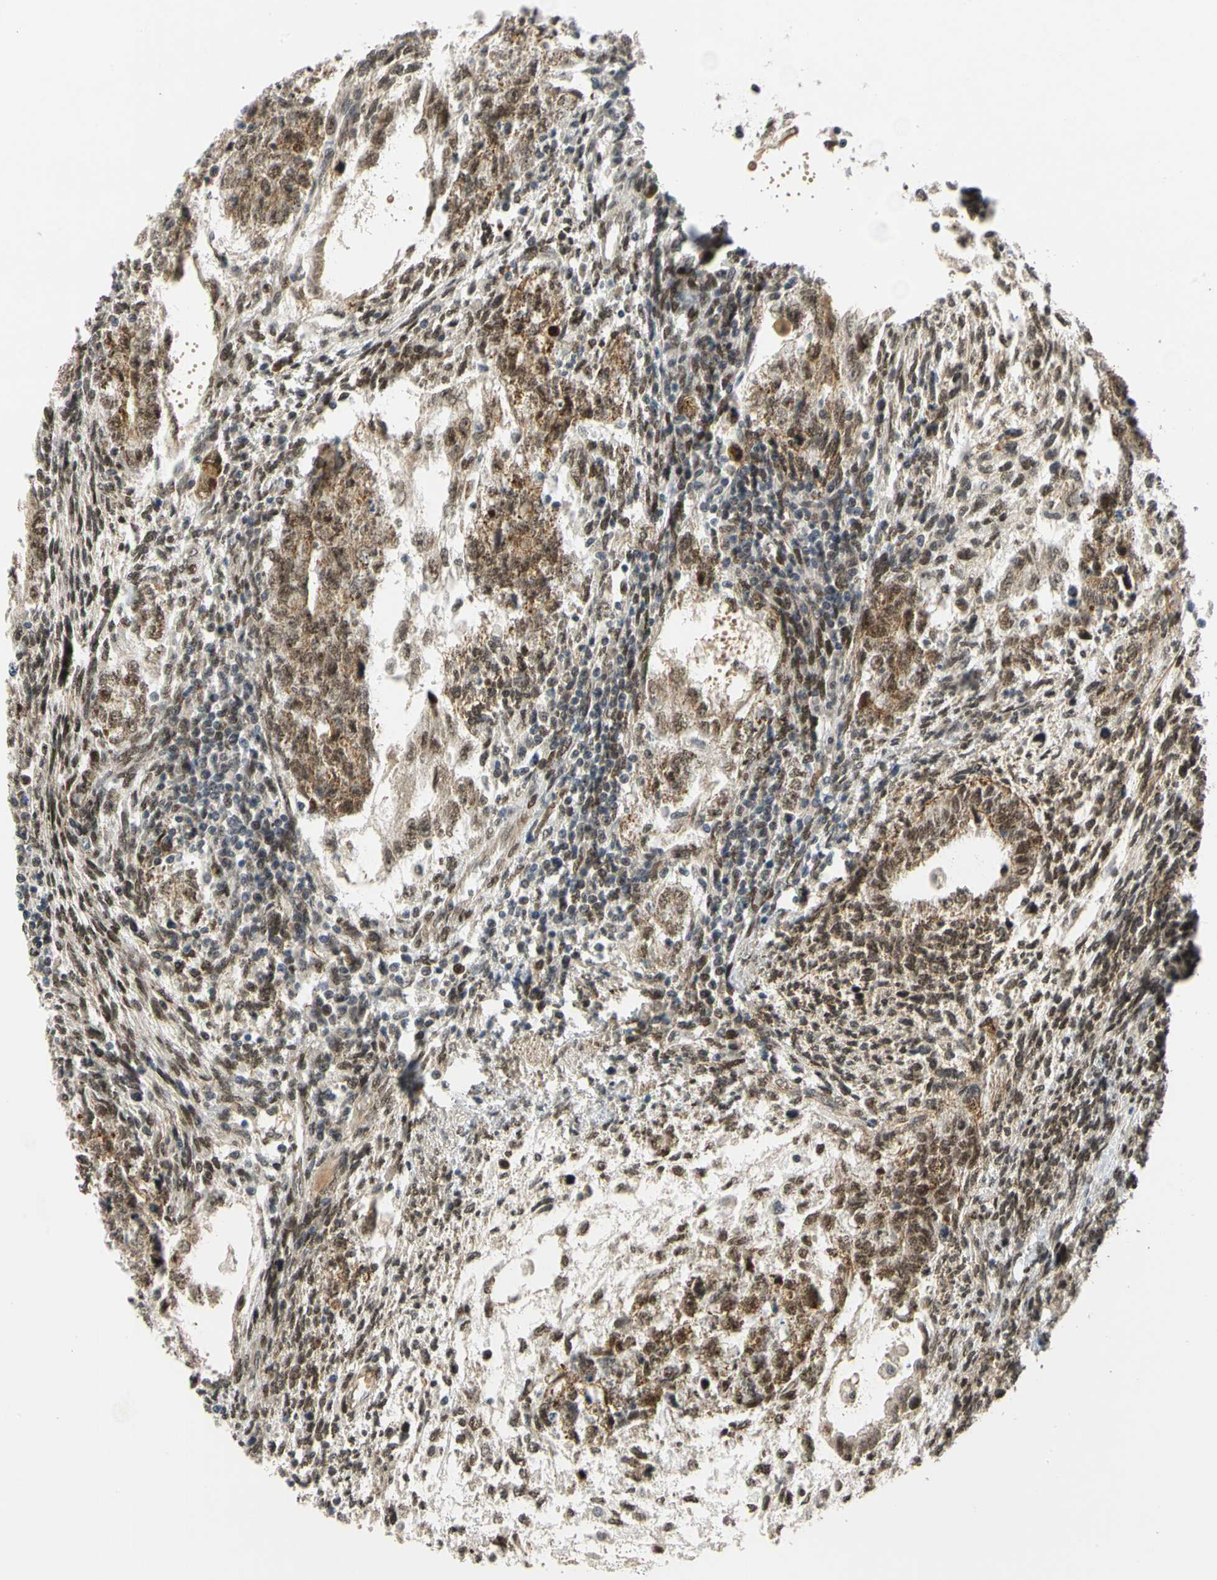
{"staining": {"intensity": "strong", "quantity": ">75%", "location": "cytoplasmic/membranous,nuclear"}, "tissue": "testis cancer", "cell_type": "Tumor cells", "image_type": "cancer", "snomed": [{"axis": "morphology", "description": "Normal tissue, NOS"}, {"axis": "morphology", "description": "Carcinoma, Embryonal, NOS"}, {"axis": "topography", "description": "Testis"}], "caption": "Testis cancer stained for a protein (brown) shows strong cytoplasmic/membranous and nuclear positive positivity in approximately >75% of tumor cells.", "gene": "POGZ", "patient": {"sex": "male", "age": 36}}